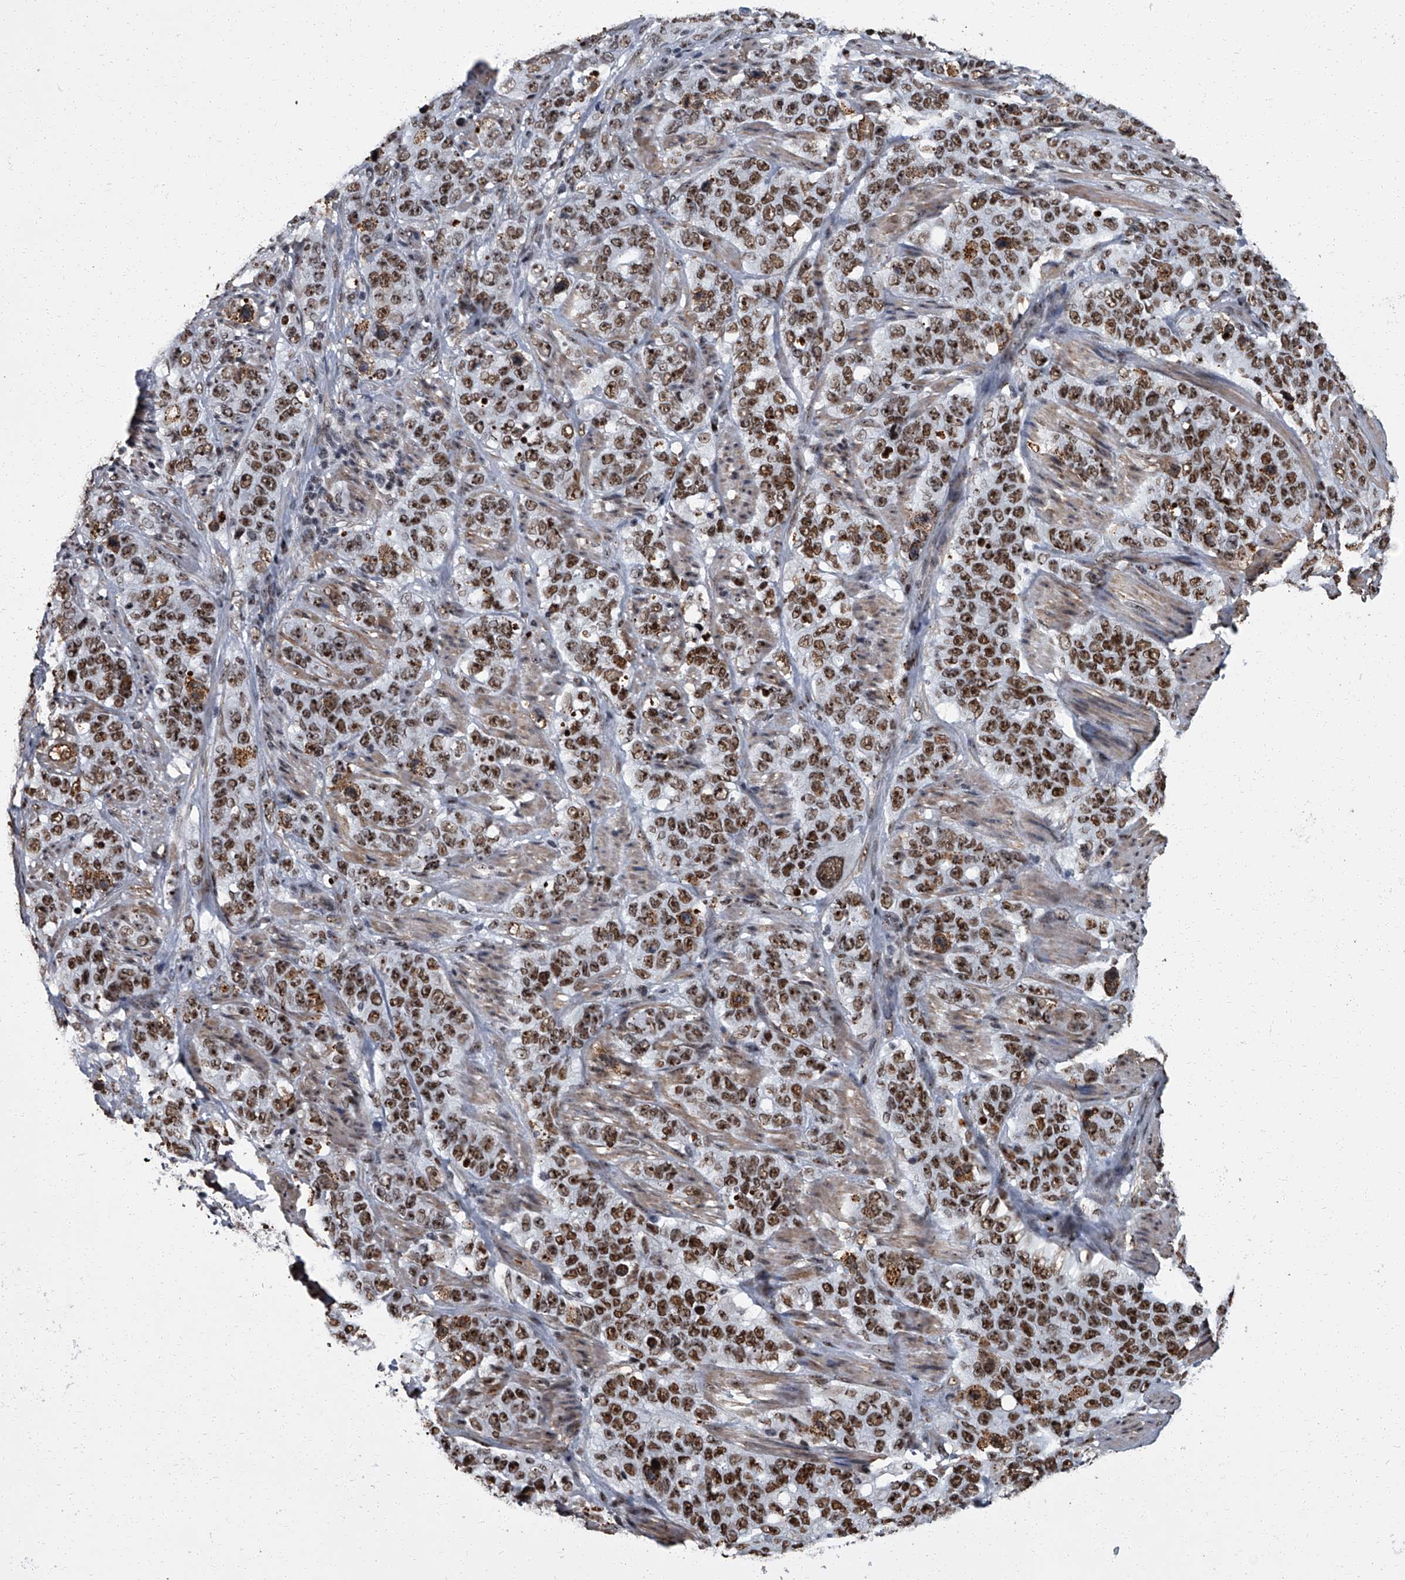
{"staining": {"intensity": "strong", "quantity": "25%-75%", "location": "nuclear"}, "tissue": "stomach cancer", "cell_type": "Tumor cells", "image_type": "cancer", "snomed": [{"axis": "morphology", "description": "Adenocarcinoma, NOS"}, {"axis": "topography", "description": "Stomach"}], "caption": "This image shows stomach adenocarcinoma stained with immunohistochemistry (IHC) to label a protein in brown. The nuclear of tumor cells show strong positivity for the protein. Nuclei are counter-stained blue.", "gene": "ZNF518B", "patient": {"sex": "male", "age": 48}}